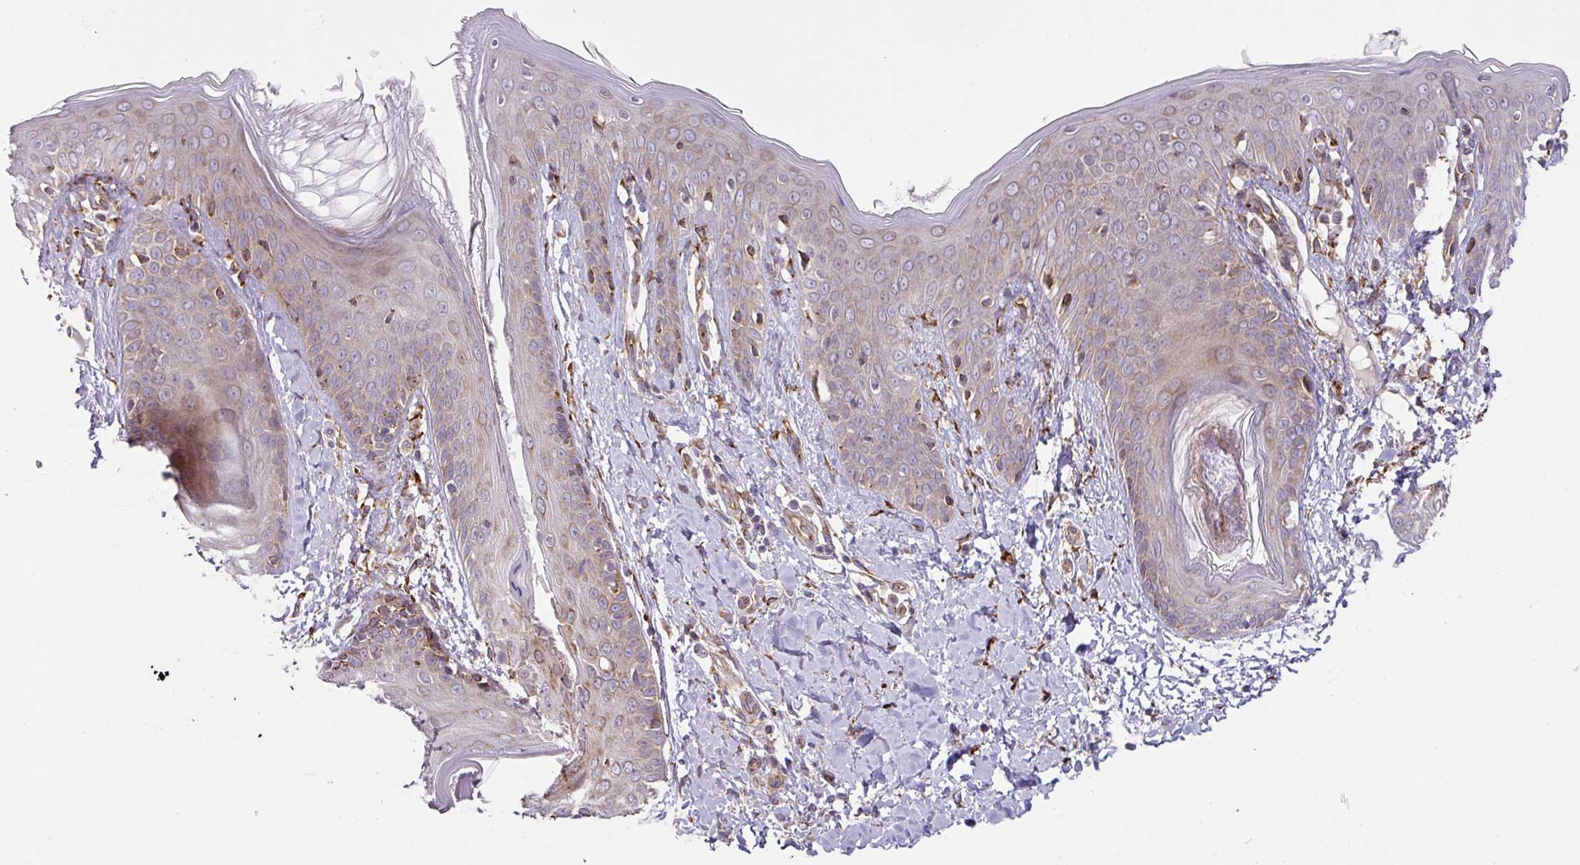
{"staining": {"intensity": "strong", "quantity": ">75%", "location": "cytoplasmic/membranous"}, "tissue": "skin", "cell_type": "Fibroblasts", "image_type": "normal", "snomed": [{"axis": "morphology", "description": "Normal tissue, NOS"}, {"axis": "topography", "description": "Skin"}], "caption": "A brown stain labels strong cytoplasmic/membranous staining of a protein in fibroblasts of benign human skin.", "gene": "SLC39A7", "patient": {"sex": "male", "age": 16}}